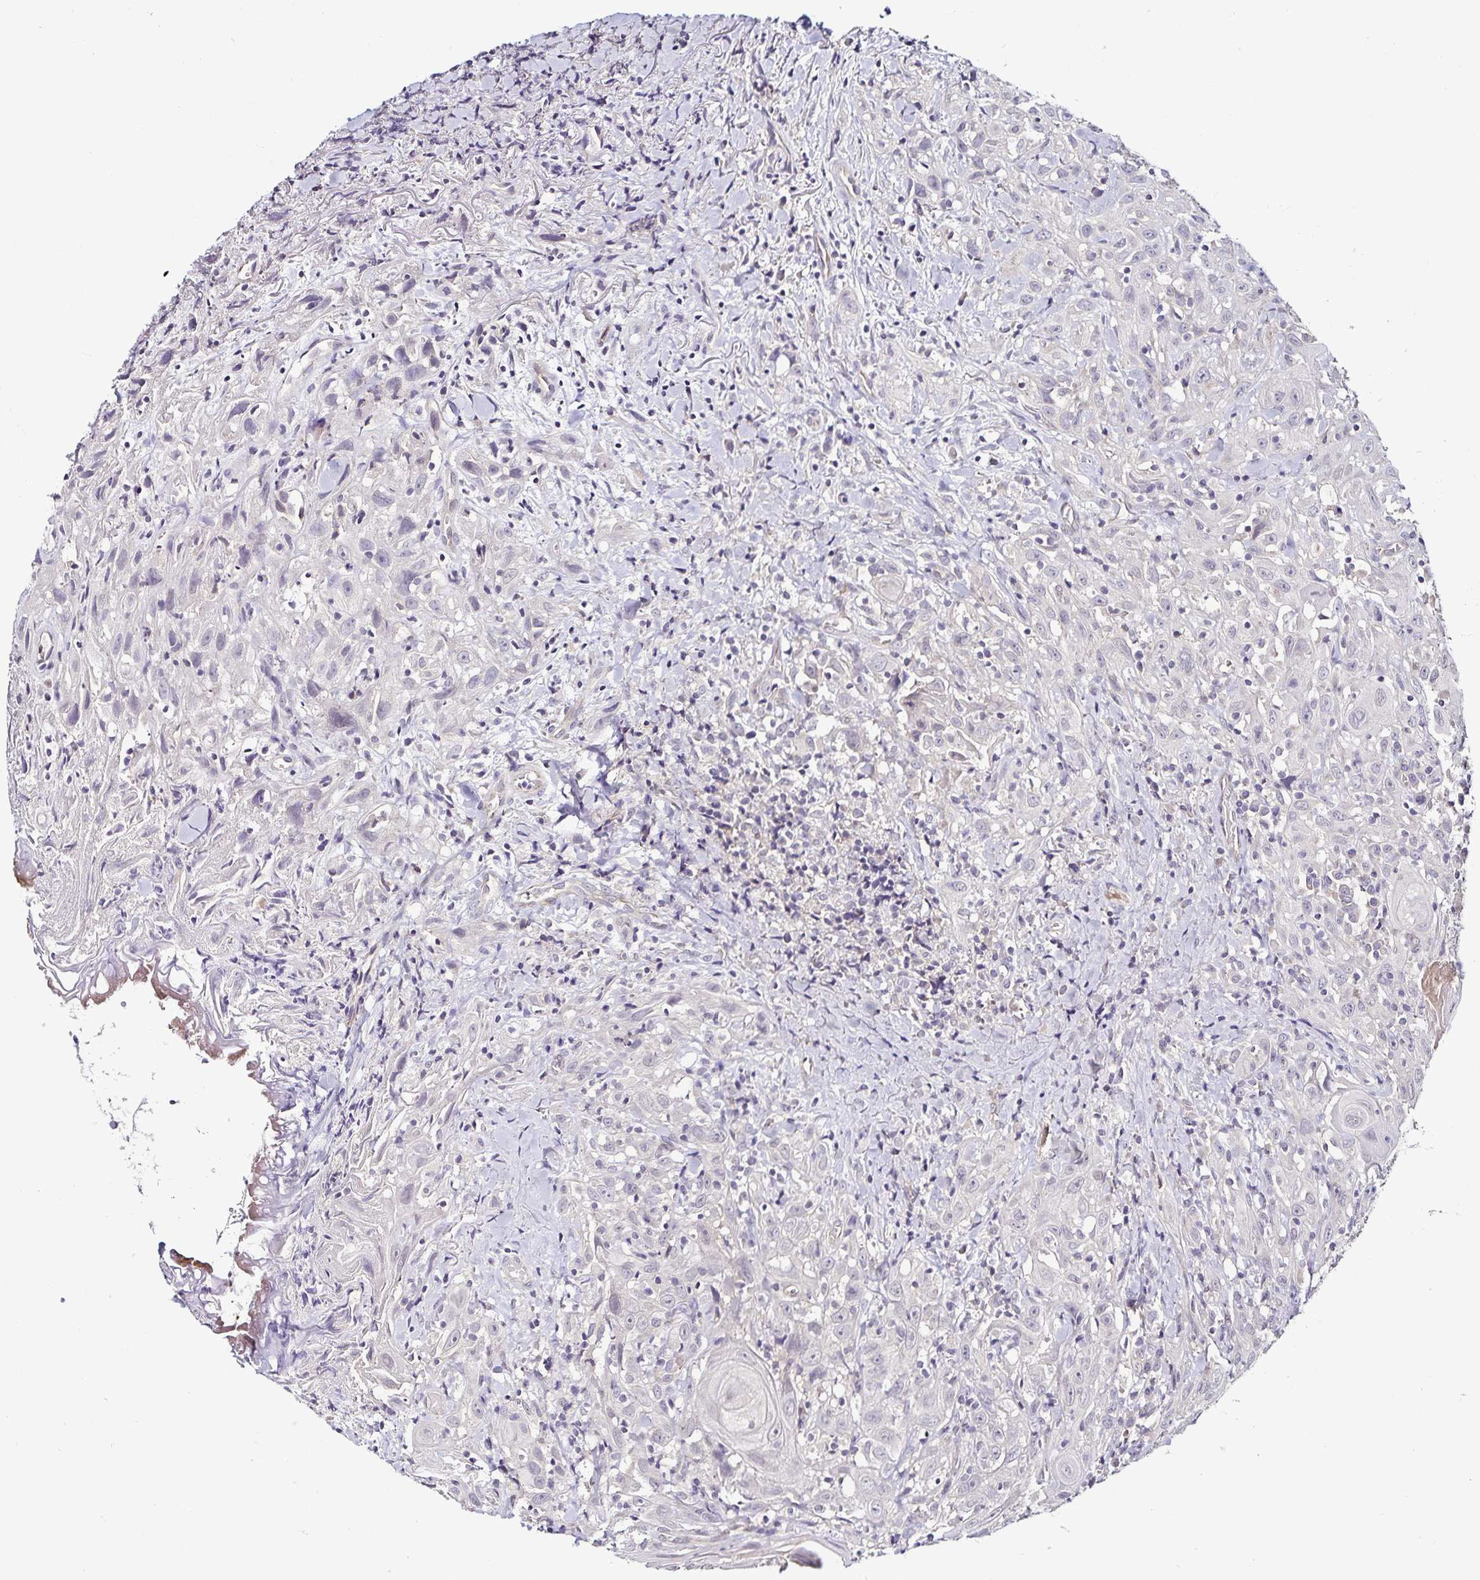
{"staining": {"intensity": "negative", "quantity": "none", "location": "none"}, "tissue": "head and neck cancer", "cell_type": "Tumor cells", "image_type": "cancer", "snomed": [{"axis": "morphology", "description": "Squamous cell carcinoma, NOS"}, {"axis": "topography", "description": "Head-Neck"}], "caption": "High magnification brightfield microscopy of head and neck cancer stained with DAB (brown) and counterstained with hematoxylin (blue): tumor cells show no significant expression.", "gene": "ACSL5", "patient": {"sex": "female", "age": 95}}